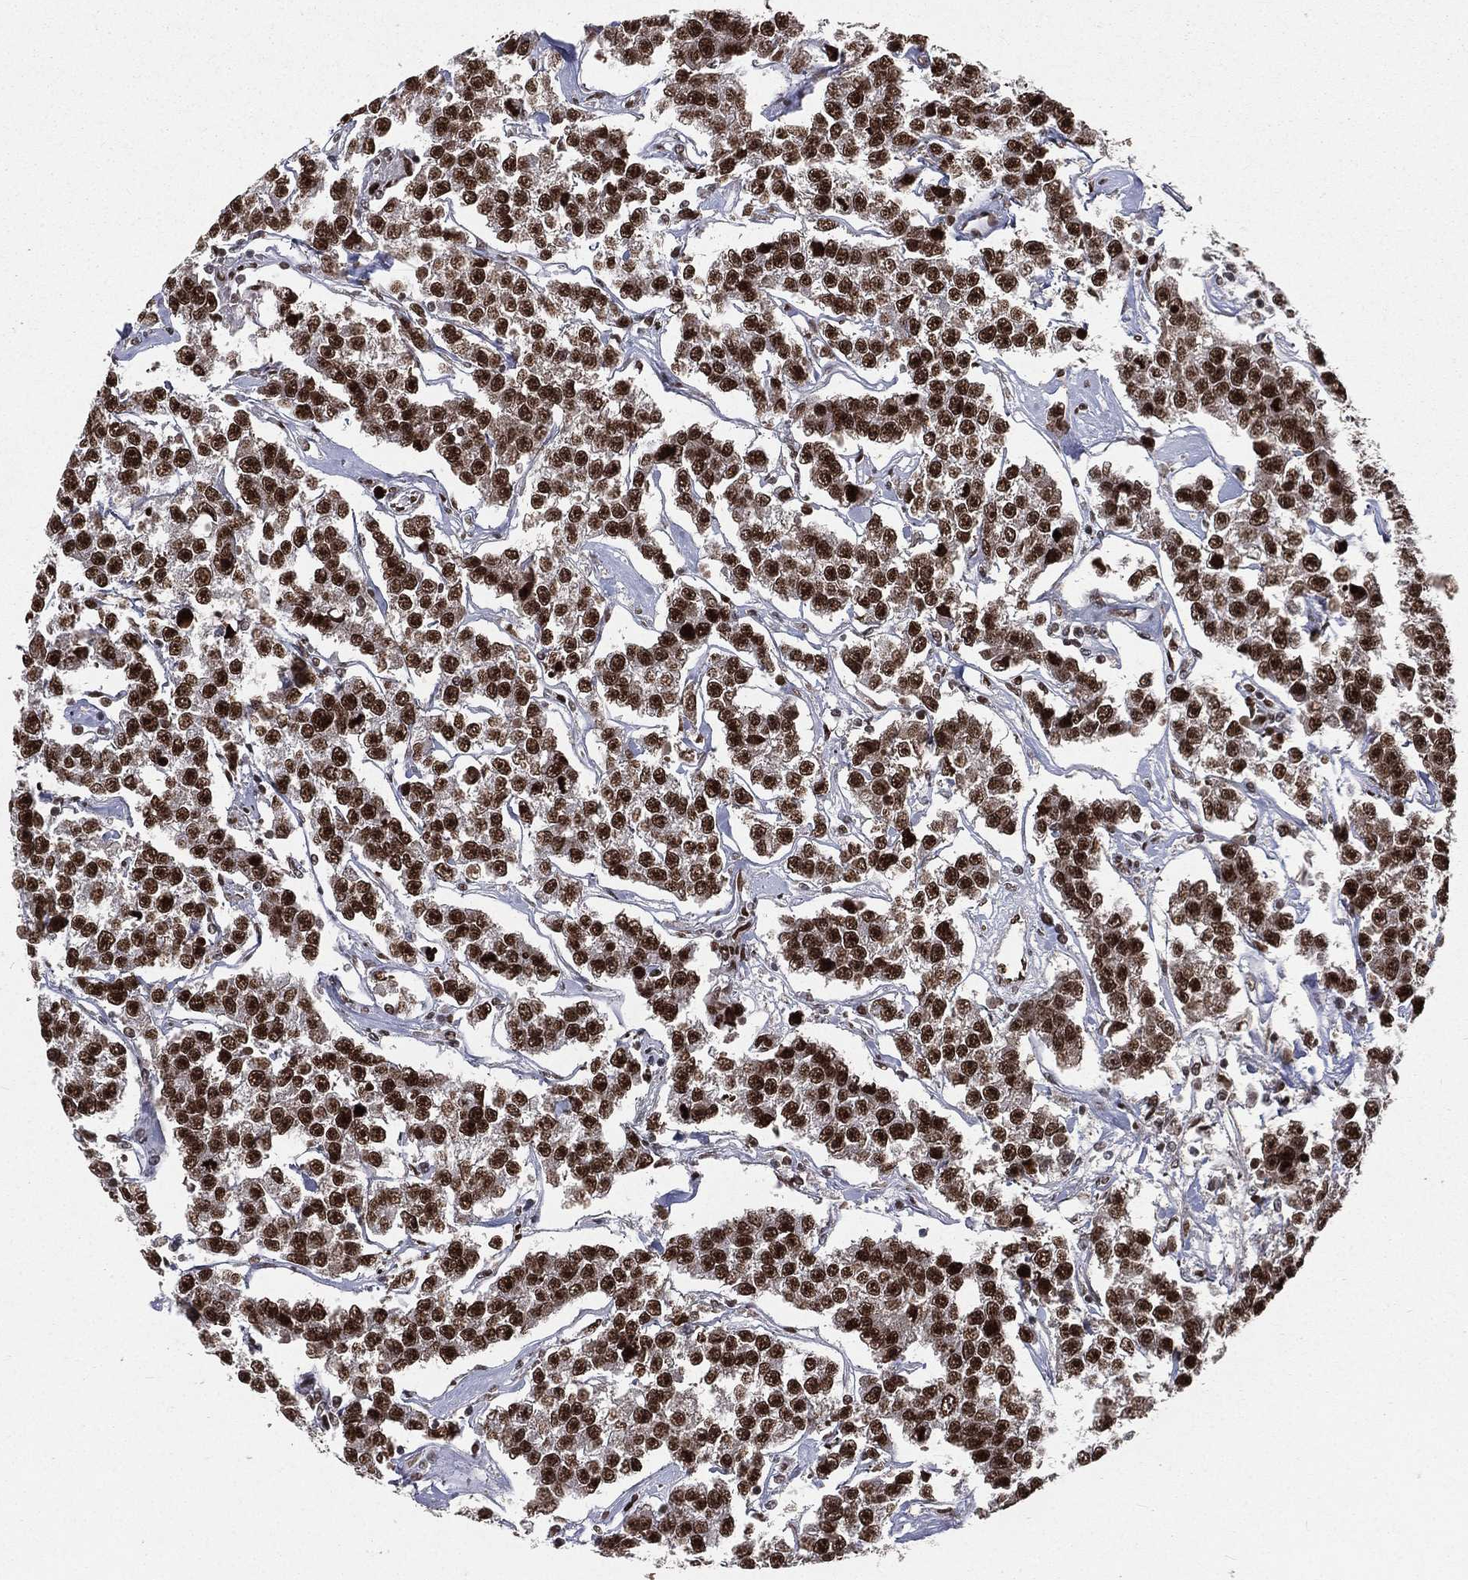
{"staining": {"intensity": "strong", "quantity": ">75%", "location": "nuclear"}, "tissue": "testis cancer", "cell_type": "Tumor cells", "image_type": "cancer", "snomed": [{"axis": "morphology", "description": "Seminoma, NOS"}, {"axis": "topography", "description": "Testis"}], "caption": "Human testis seminoma stained for a protein (brown) shows strong nuclear positive staining in approximately >75% of tumor cells.", "gene": "POLB", "patient": {"sex": "male", "age": 59}}